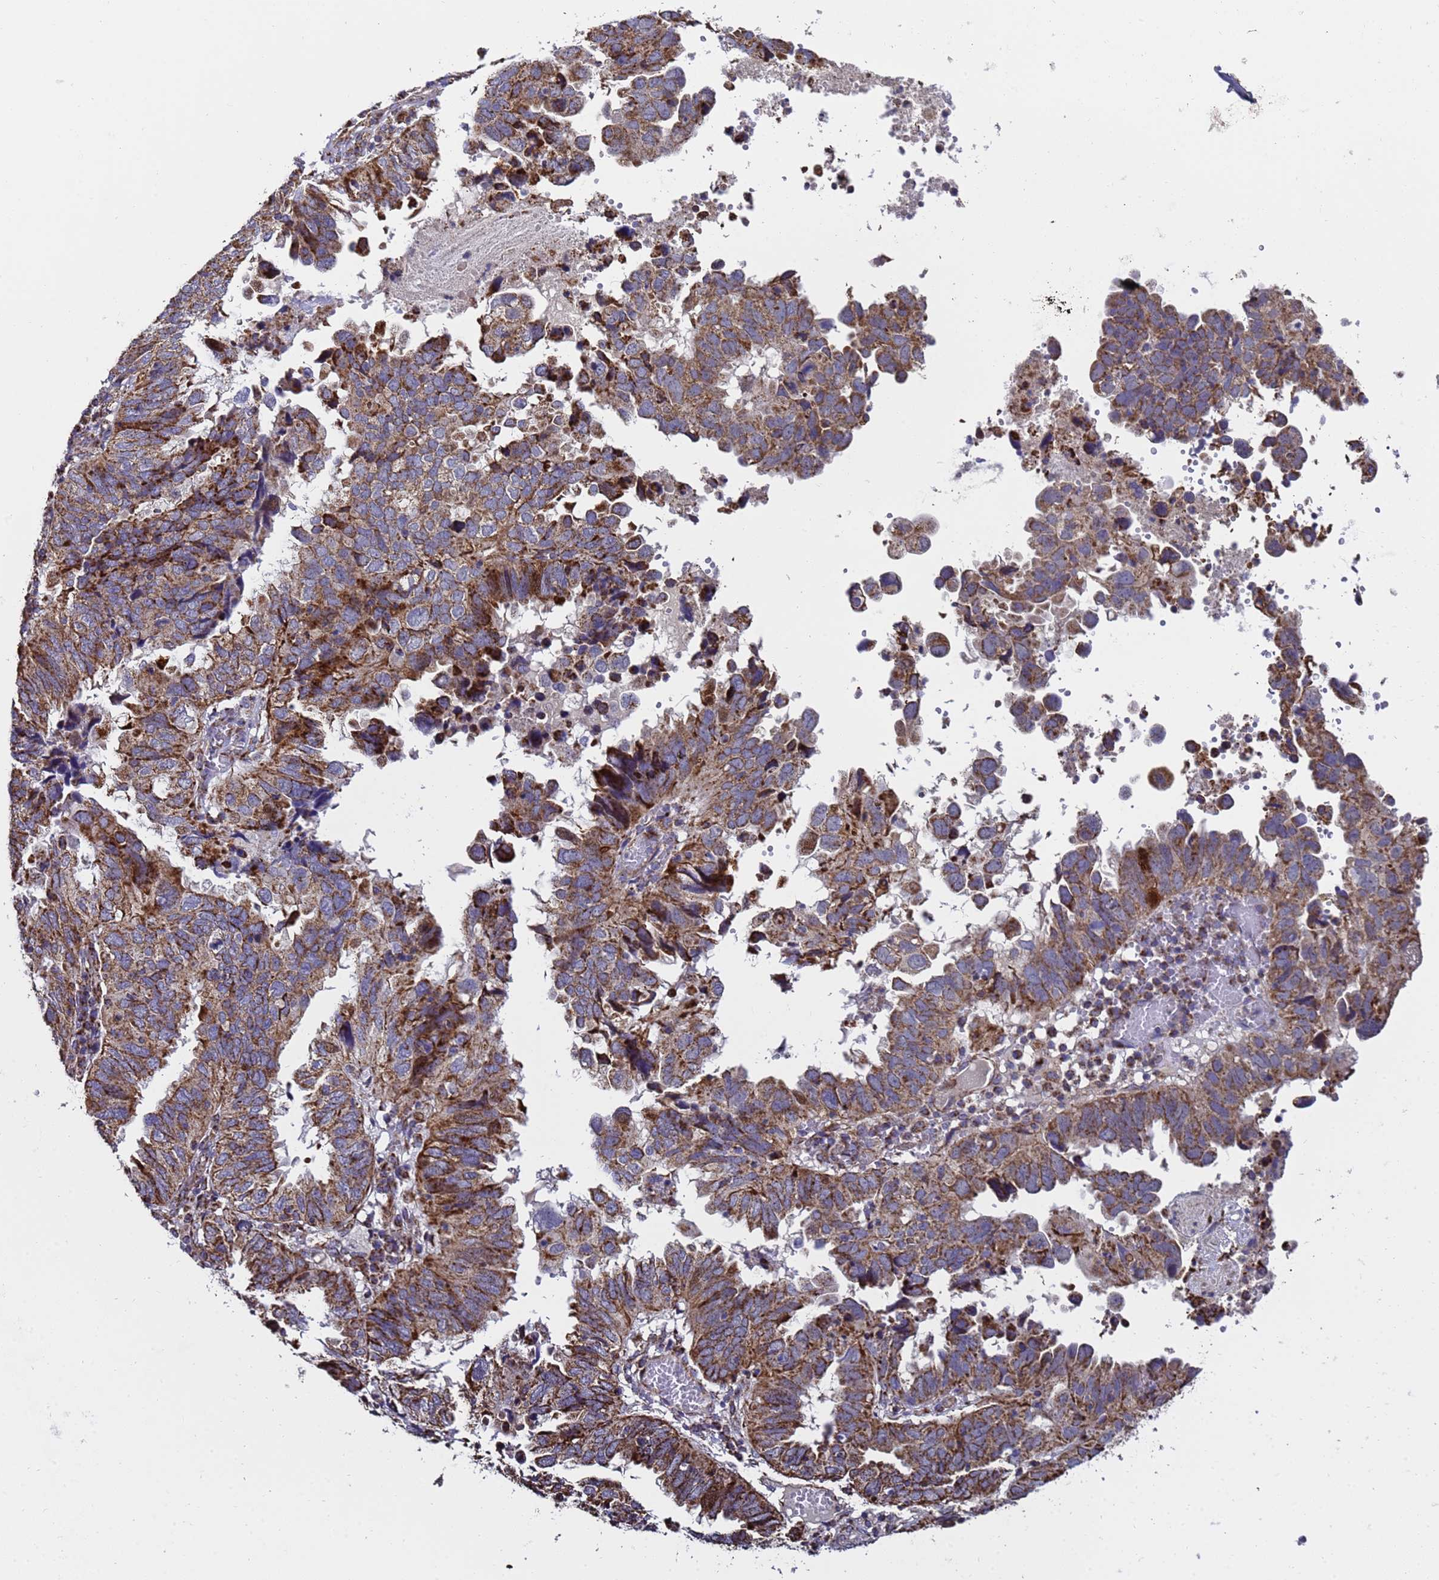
{"staining": {"intensity": "strong", "quantity": ">75%", "location": "cytoplasmic/membranous"}, "tissue": "endometrial cancer", "cell_type": "Tumor cells", "image_type": "cancer", "snomed": [{"axis": "morphology", "description": "Adenocarcinoma, NOS"}, {"axis": "topography", "description": "Uterus"}], "caption": "Immunohistochemistry (DAB (3,3'-diaminobenzidine)) staining of human endometrial adenocarcinoma exhibits strong cytoplasmic/membranous protein positivity in approximately >75% of tumor cells. The protein of interest is stained brown, and the nuclei are stained in blue (DAB IHC with brightfield microscopy, high magnification).", "gene": "MRPS12", "patient": {"sex": "female", "age": 77}}